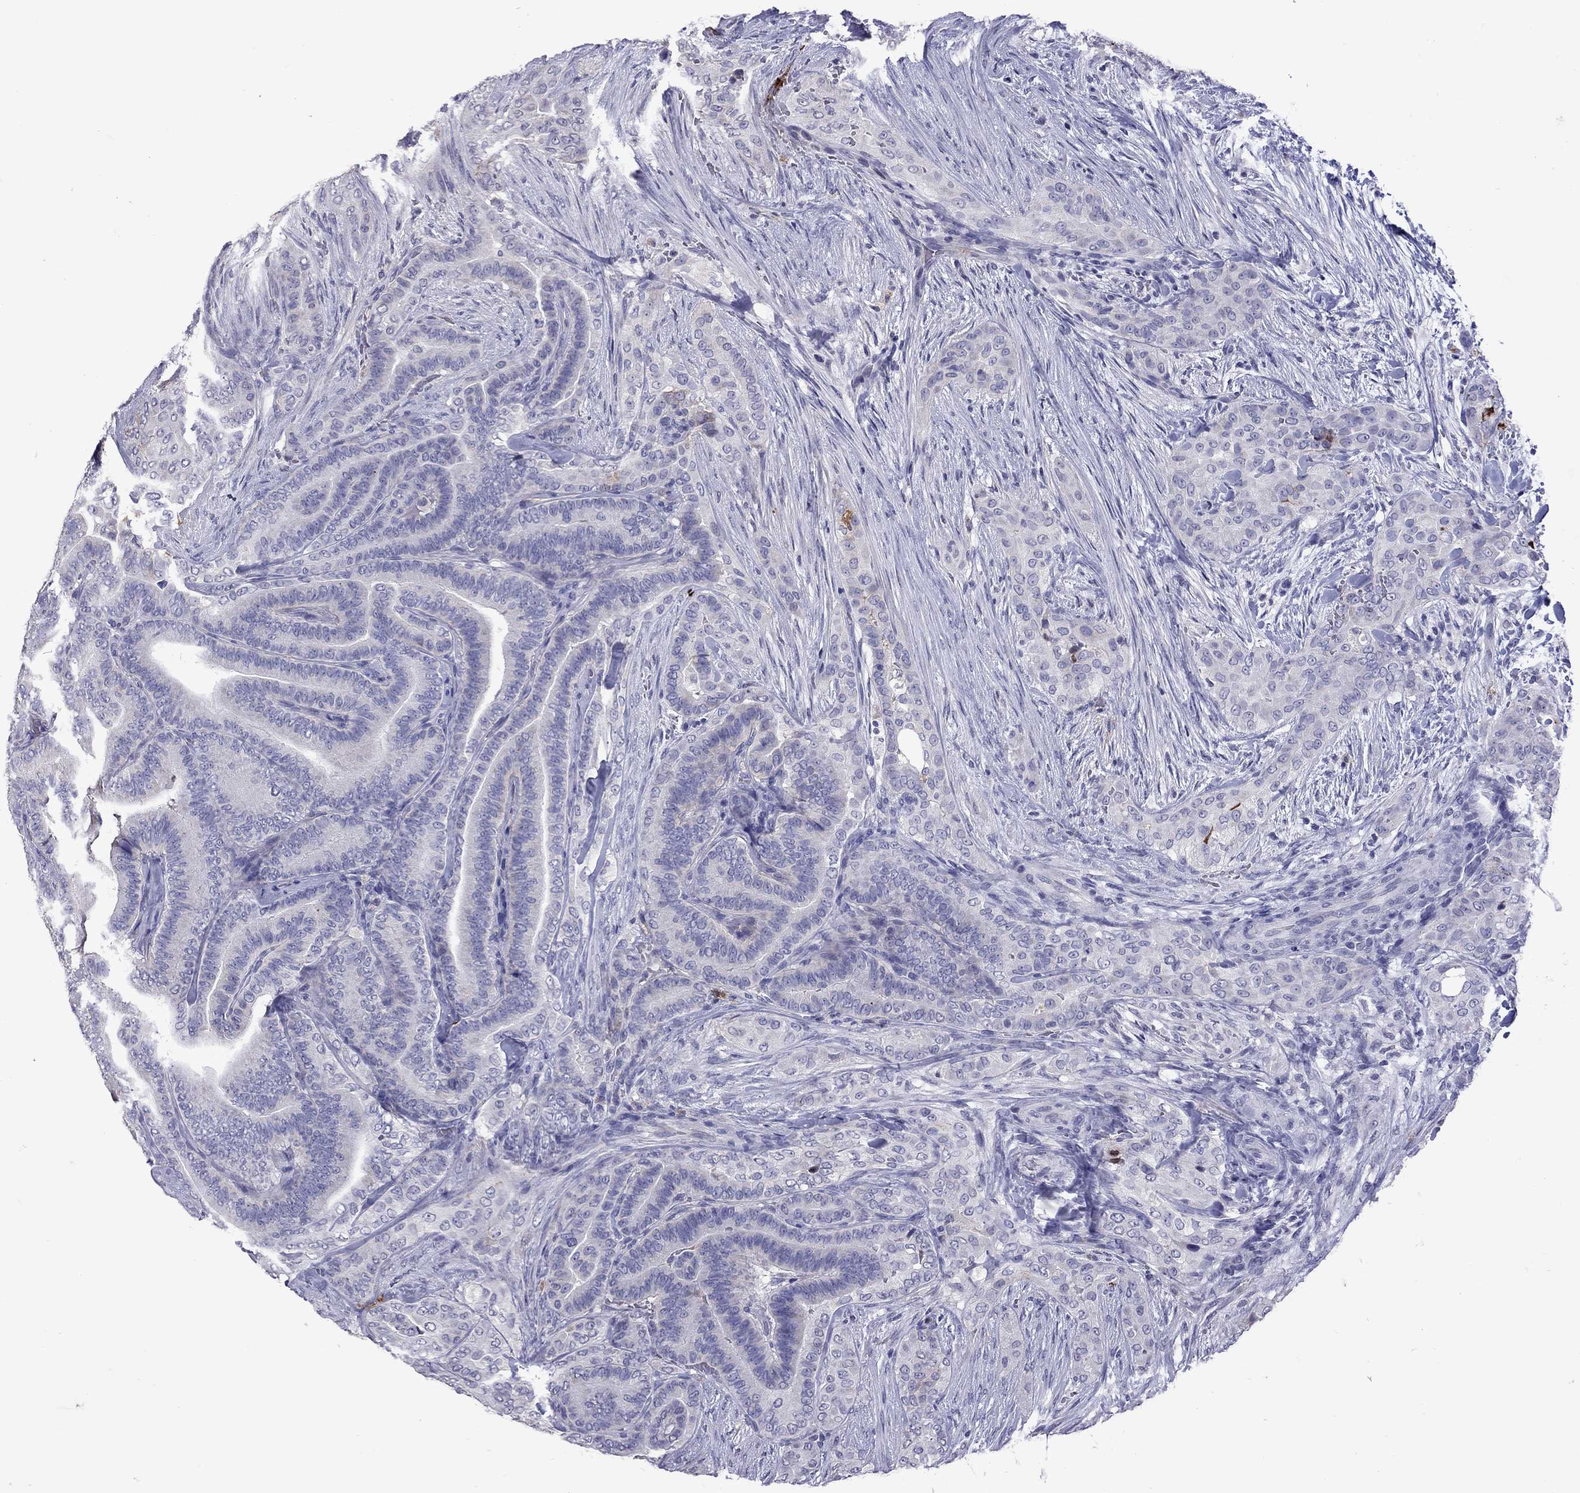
{"staining": {"intensity": "negative", "quantity": "none", "location": "none"}, "tissue": "thyroid cancer", "cell_type": "Tumor cells", "image_type": "cancer", "snomed": [{"axis": "morphology", "description": "Papillary adenocarcinoma, NOS"}, {"axis": "topography", "description": "Thyroid gland"}], "caption": "DAB (3,3'-diaminobenzidine) immunohistochemical staining of human thyroid cancer (papillary adenocarcinoma) displays no significant staining in tumor cells.", "gene": "SERPINA3", "patient": {"sex": "male", "age": 61}}